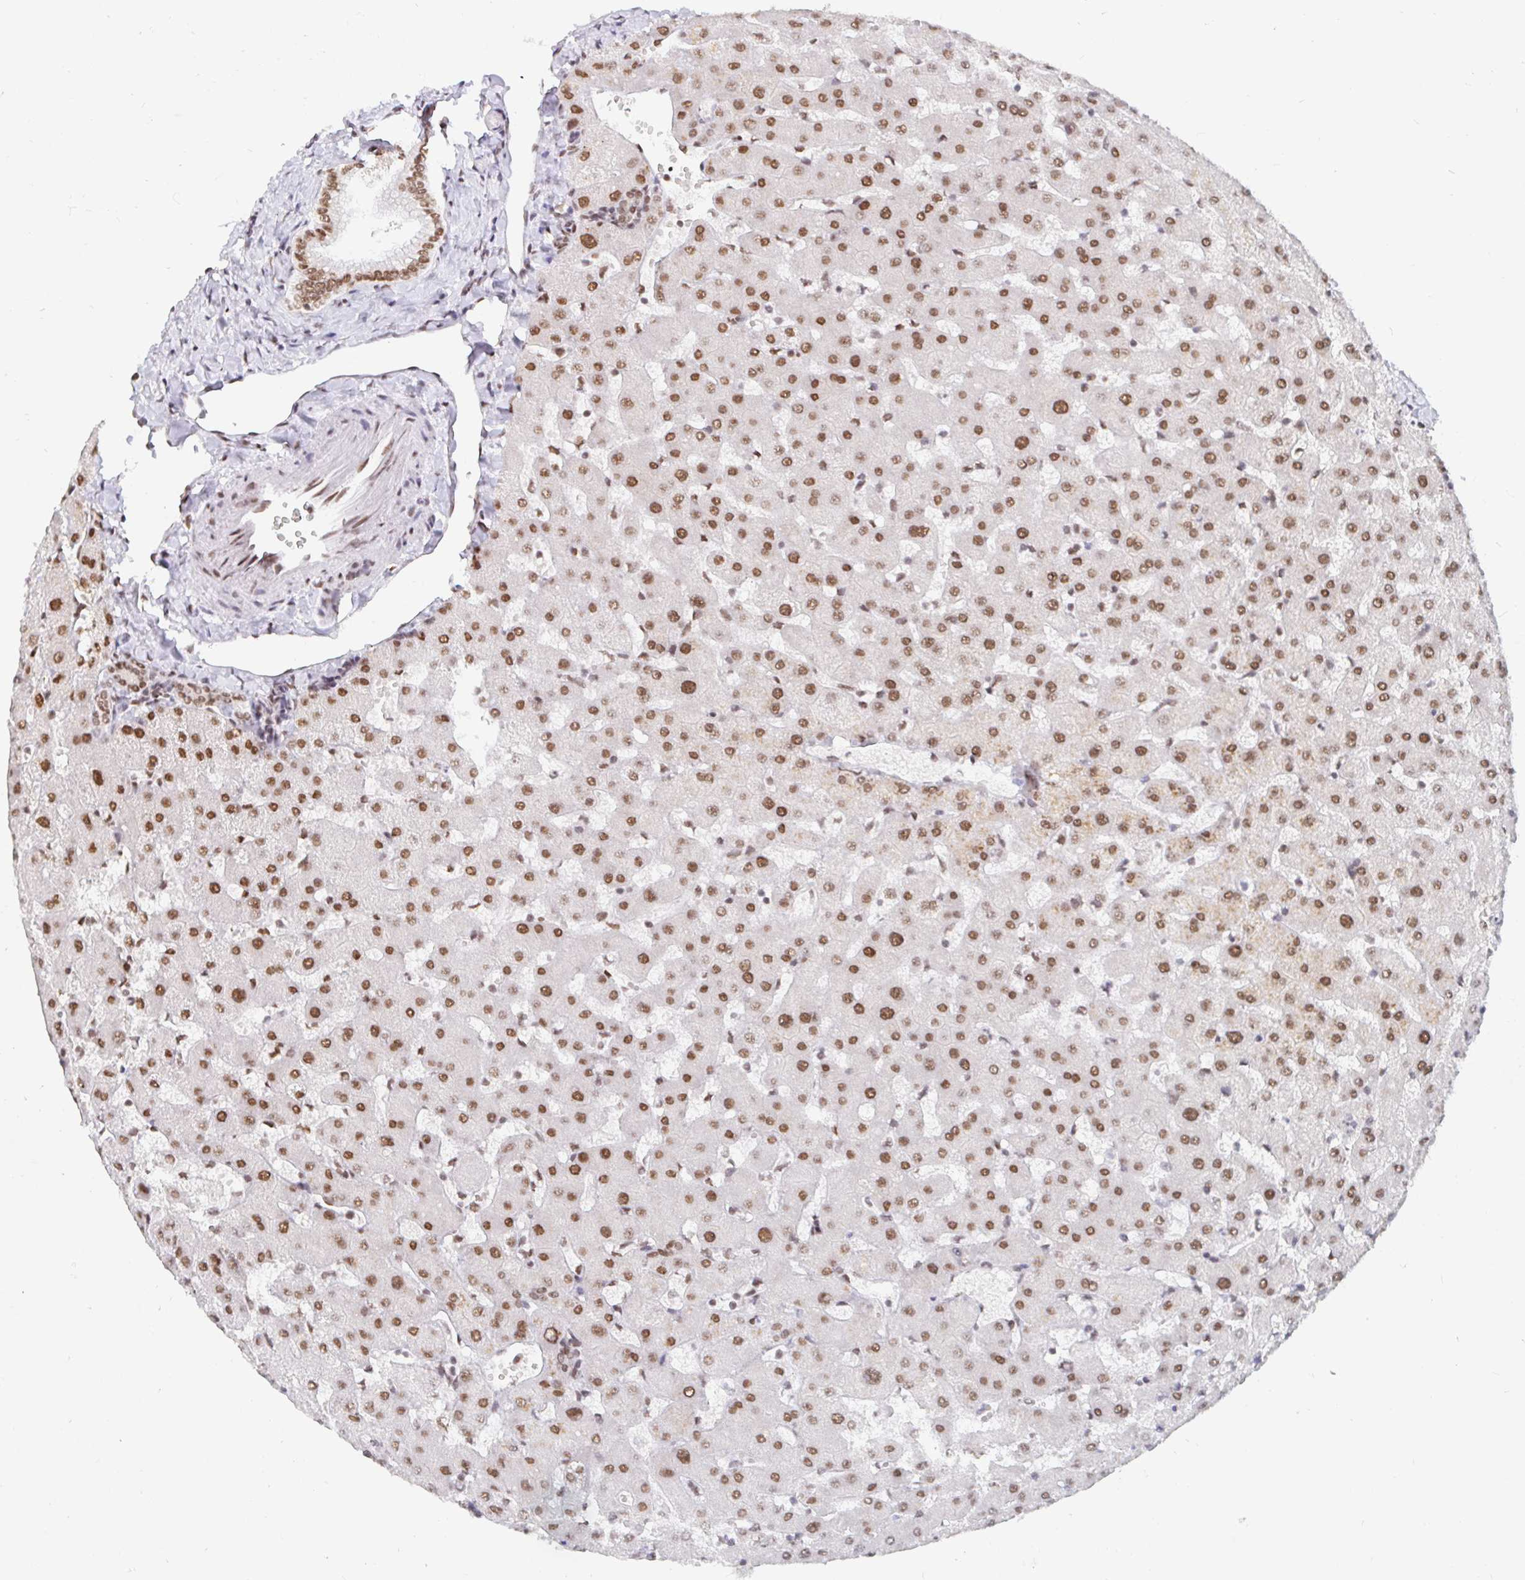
{"staining": {"intensity": "moderate", "quantity": ">75%", "location": "nuclear"}, "tissue": "liver", "cell_type": "Cholangiocytes", "image_type": "normal", "snomed": [{"axis": "morphology", "description": "Normal tissue, NOS"}, {"axis": "topography", "description": "Liver"}], "caption": "DAB immunohistochemical staining of unremarkable human liver reveals moderate nuclear protein staining in approximately >75% of cholangiocytes.", "gene": "RBMXL1", "patient": {"sex": "female", "age": 63}}